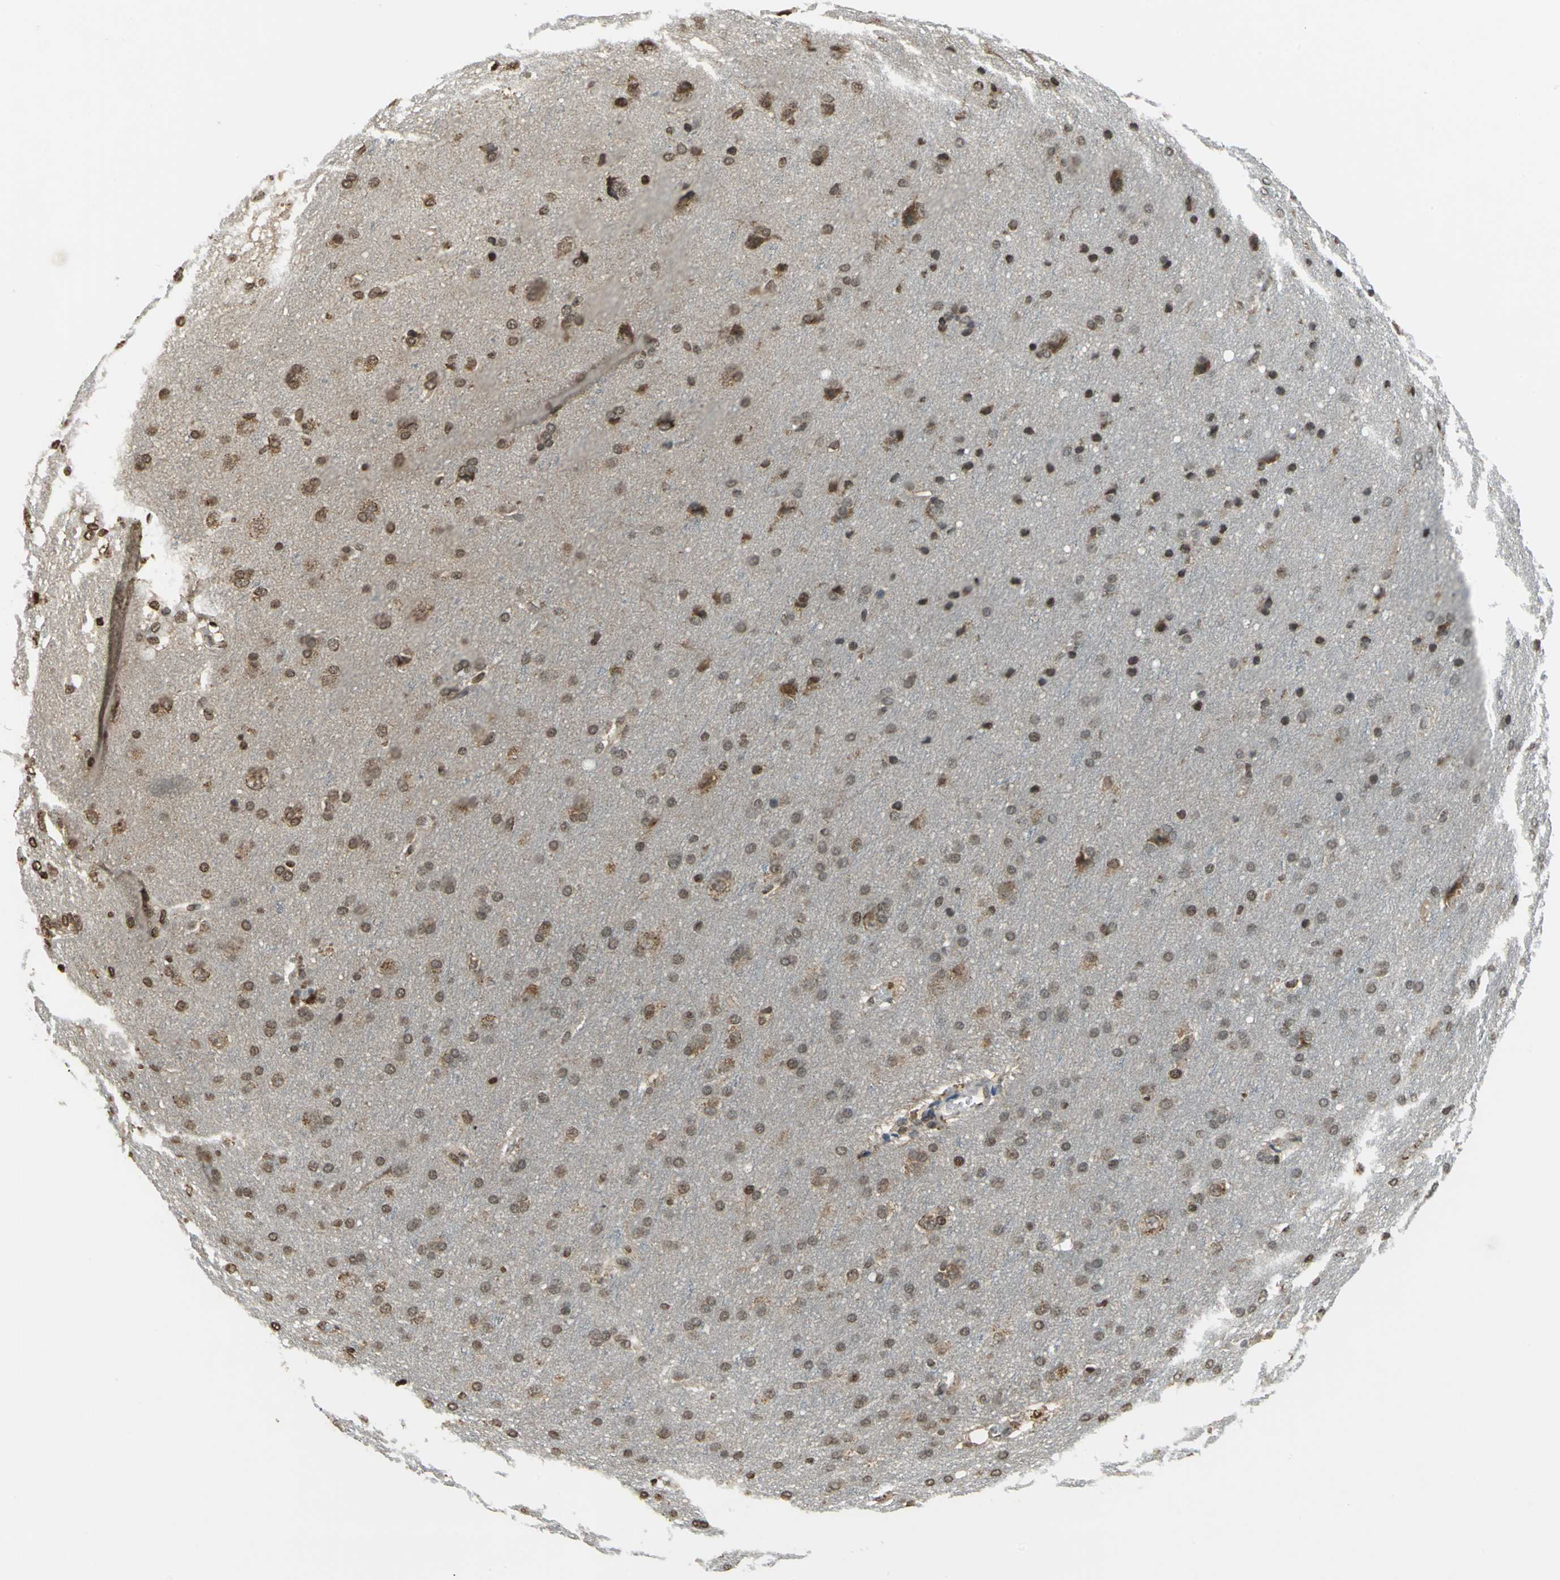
{"staining": {"intensity": "moderate", "quantity": ">75%", "location": "cytoplasmic/membranous,nuclear"}, "tissue": "glioma", "cell_type": "Tumor cells", "image_type": "cancer", "snomed": [{"axis": "morphology", "description": "Glioma, malignant, Low grade"}, {"axis": "topography", "description": "Brain"}], "caption": "Glioma stained with a protein marker displays moderate staining in tumor cells.", "gene": "TRAK1", "patient": {"sex": "female", "age": 32}}